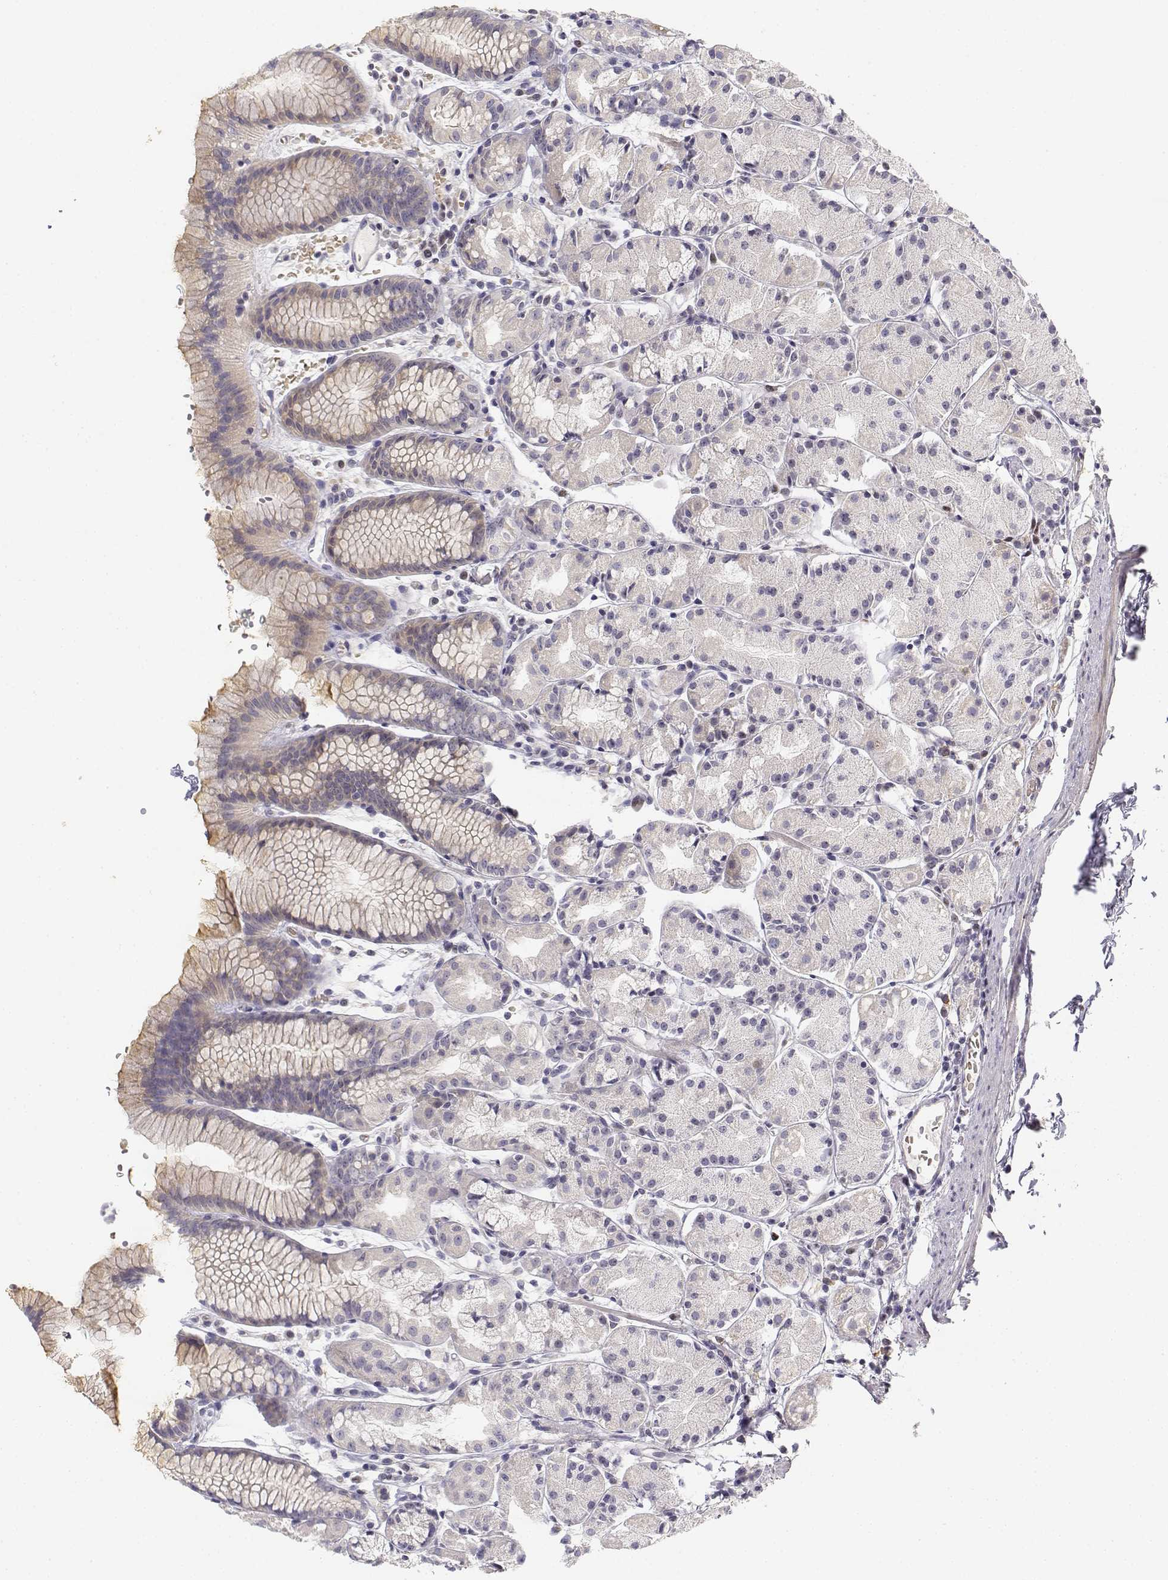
{"staining": {"intensity": "negative", "quantity": "none", "location": "none"}, "tissue": "stomach", "cell_type": "Glandular cells", "image_type": "normal", "snomed": [{"axis": "morphology", "description": "Normal tissue, NOS"}, {"axis": "topography", "description": "Stomach, upper"}], "caption": "High magnification brightfield microscopy of unremarkable stomach stained with DAB (brown) and counterstained with hematoxylin (blue): glandular cells show no significant expression.", "gene": "GLIPR1L2", "patient": {"sex": "male", "age": 47}}